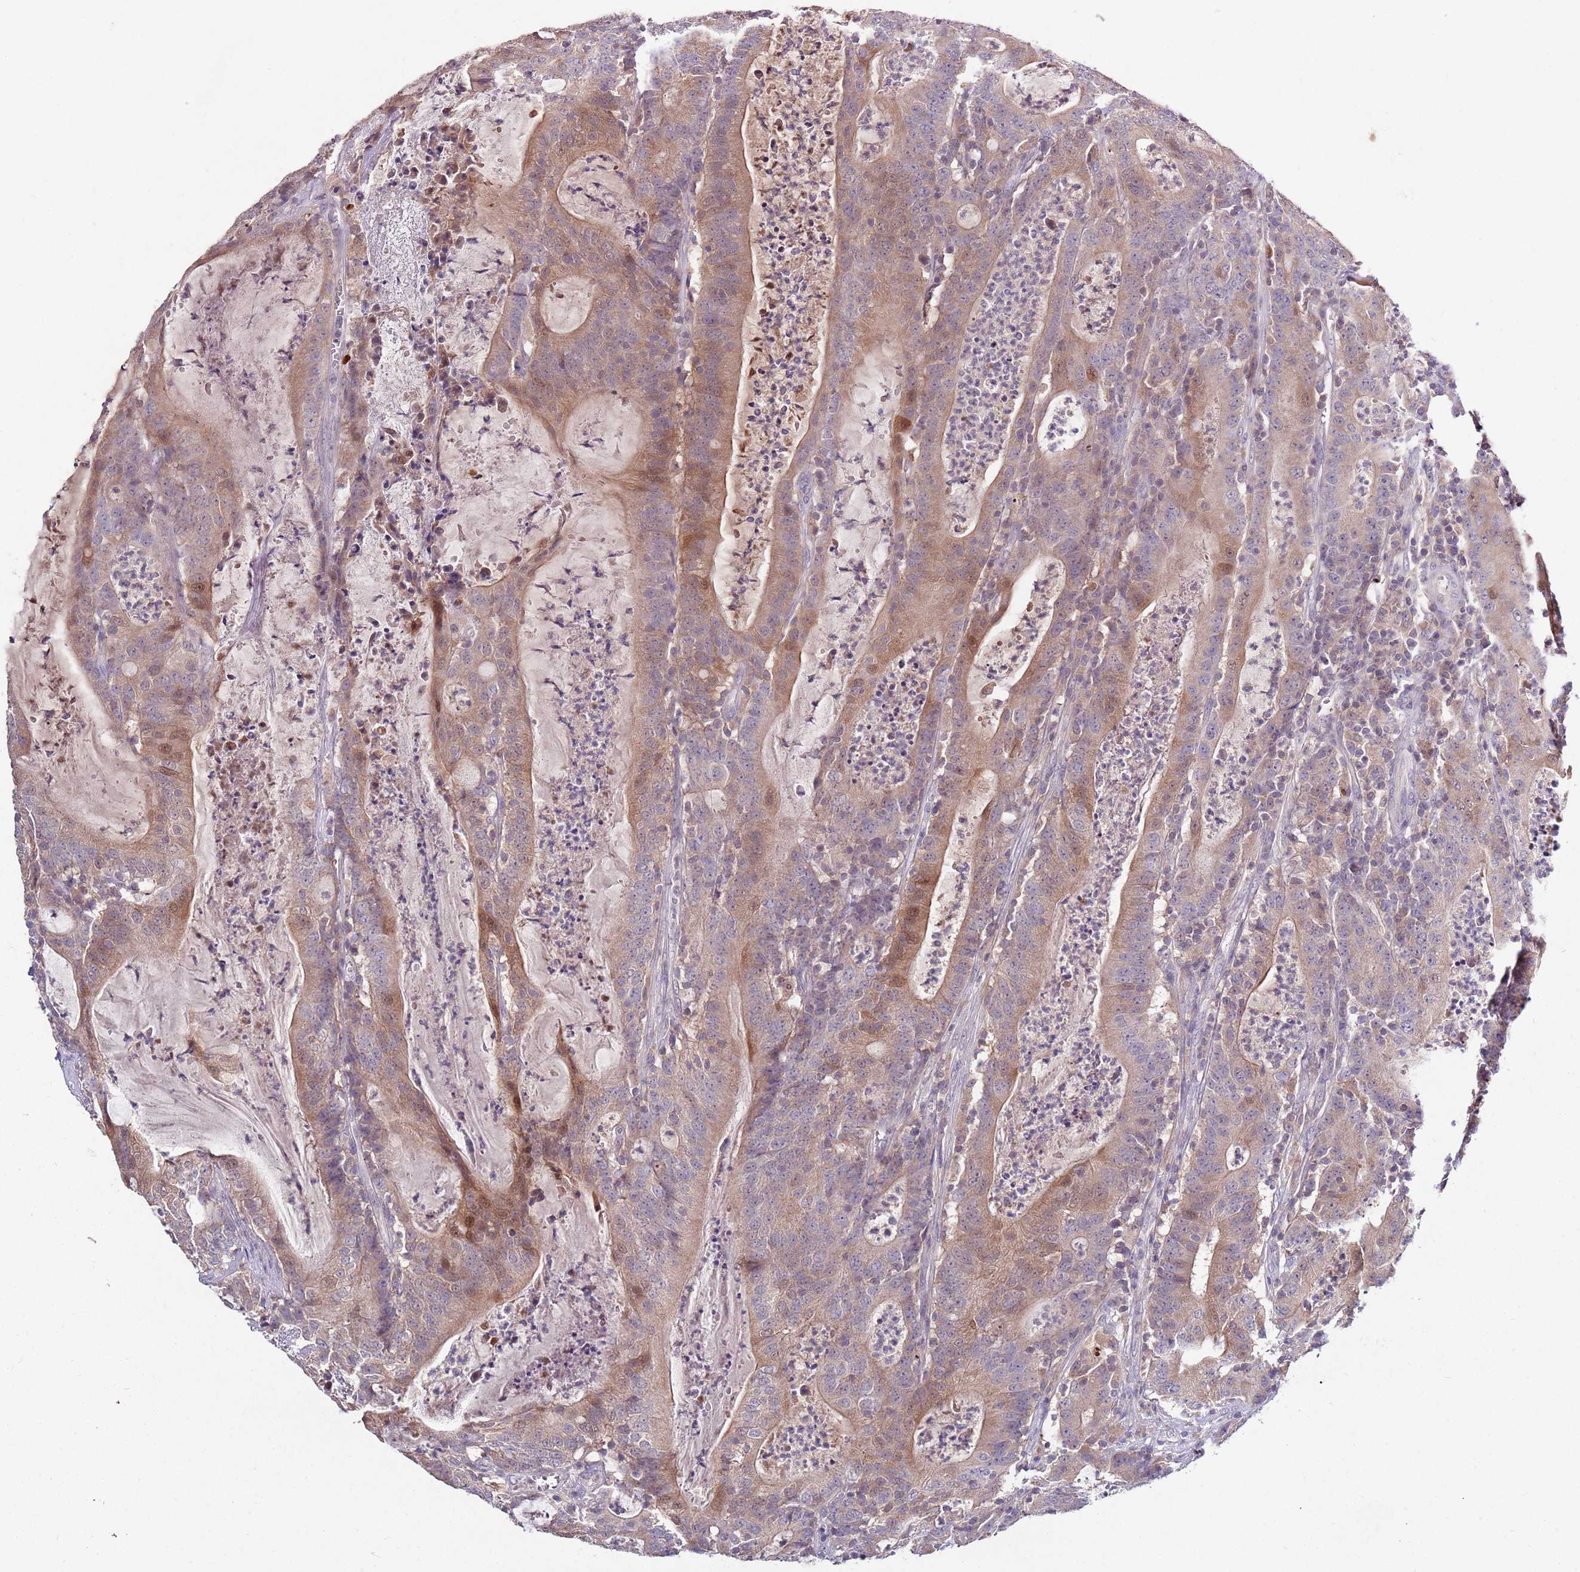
{"staining": {"intensity": "moderate", "quantity": "25%-75%", "location": "cytoplasmic/membranous,nuclear"}, "tissue": "colorectal cancer", "cell_type": "Tumor cells", "image_type": "cancer", "snomed": [{"axis": "morphology", "description": "Adenocarcinoma, NOS"}, {"axis": "topography", "description": "Colon"}], "caption": "DAB (3,3'-diaminobenzidine) immunohistochemical staining of human colorectal cancer (adenocarcinoma) exhibits moderate cytoplasmic/membranous and nuclear protein staining in about 25%-75% of tumor cells.", "gene": "NRDE2", "patient": {"sex": "male", "age": 83}}